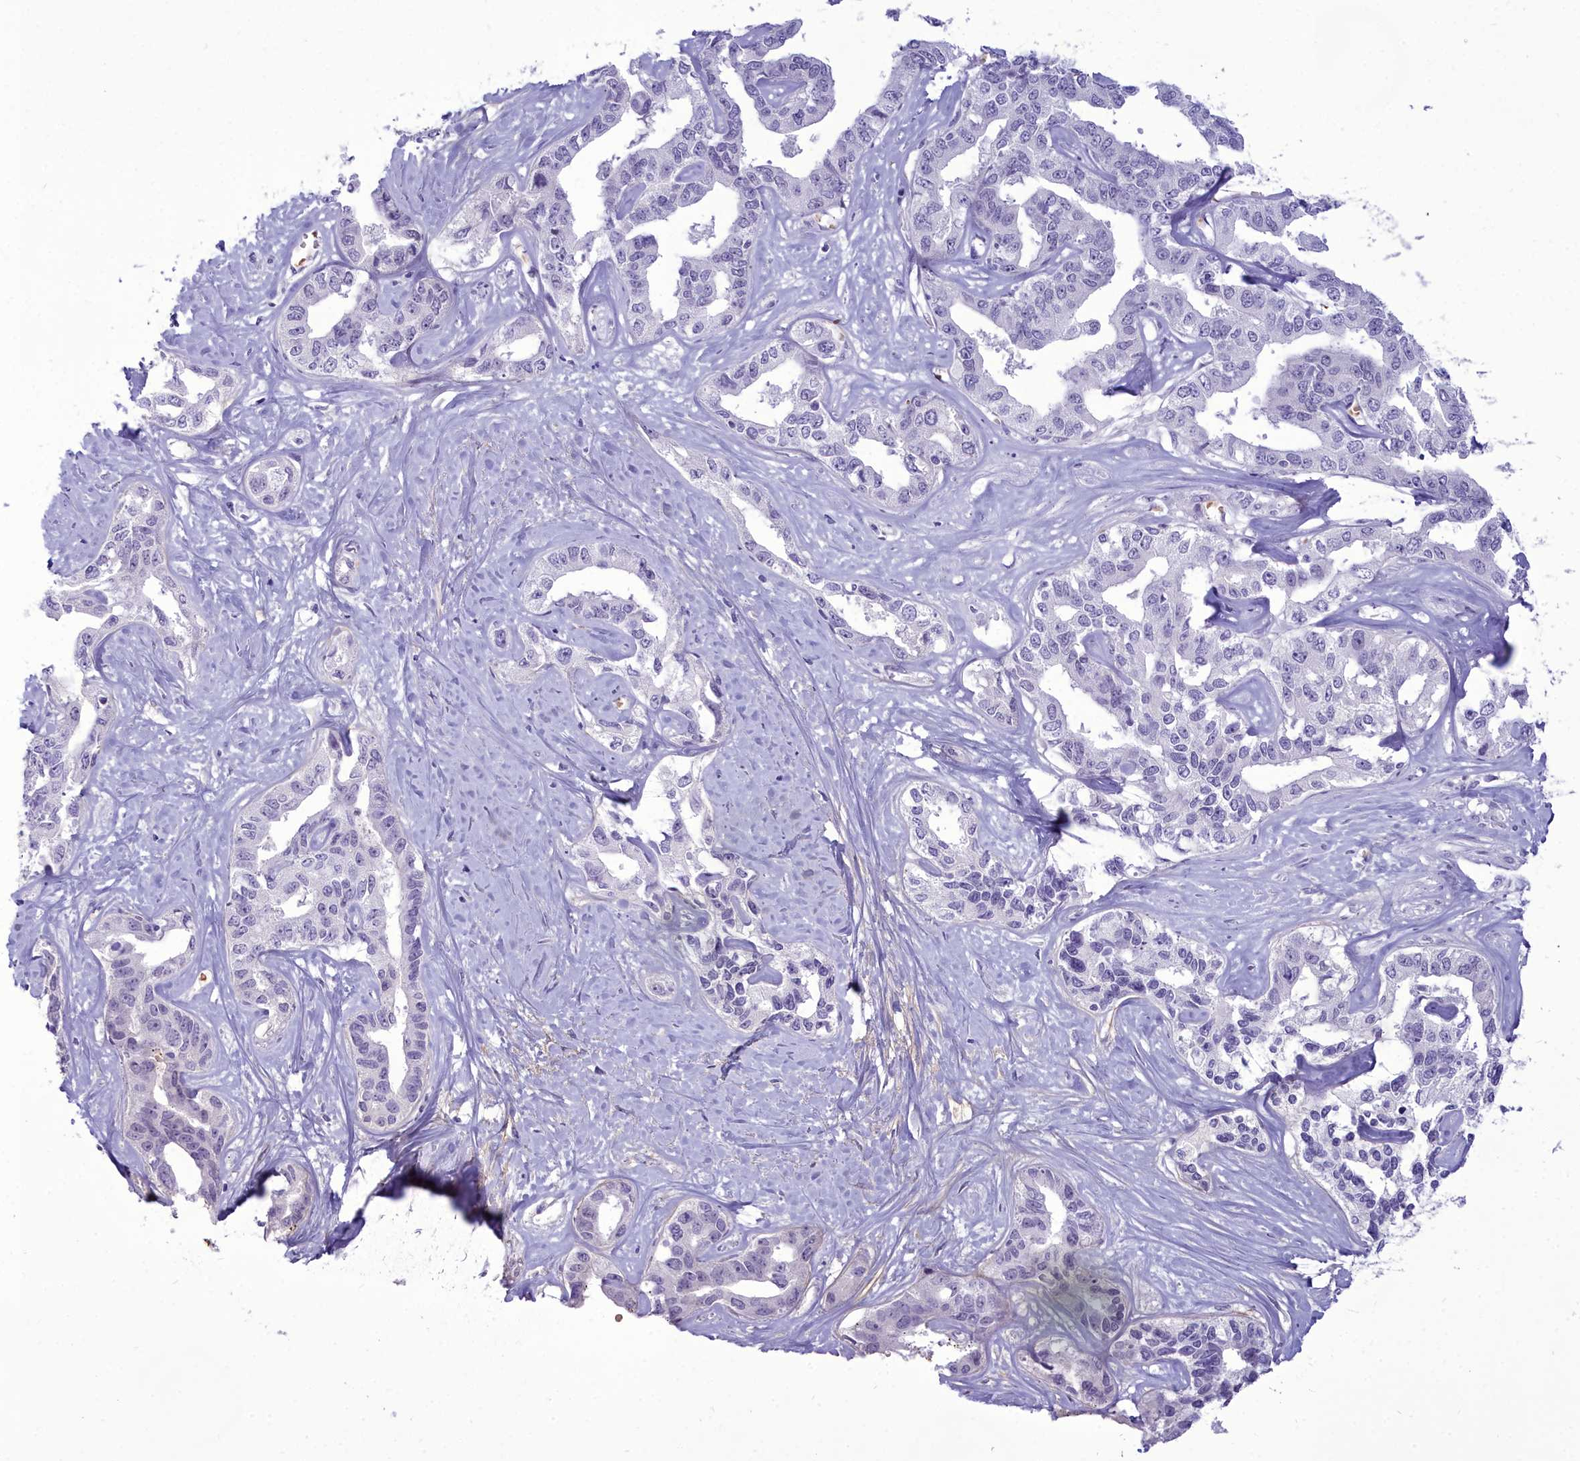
{"staining": {"intensity": "negative", "quantity": "none", "location": "none"}, "tissue": "liver cancer", "cell_type": "Tumor cells", "image_type": "cancer", "snomed": [{"axis": "morphology", "description": "Cholangiocarcinoma"}, {"axis": "topography", "description": "Liver"}], "caption": "The immunohistochemistry micrograph has no significant expression in tumor cells of liver cancer tissue.", "gene": "OSTN", "patient": {"sex": "male", "age": 59}}